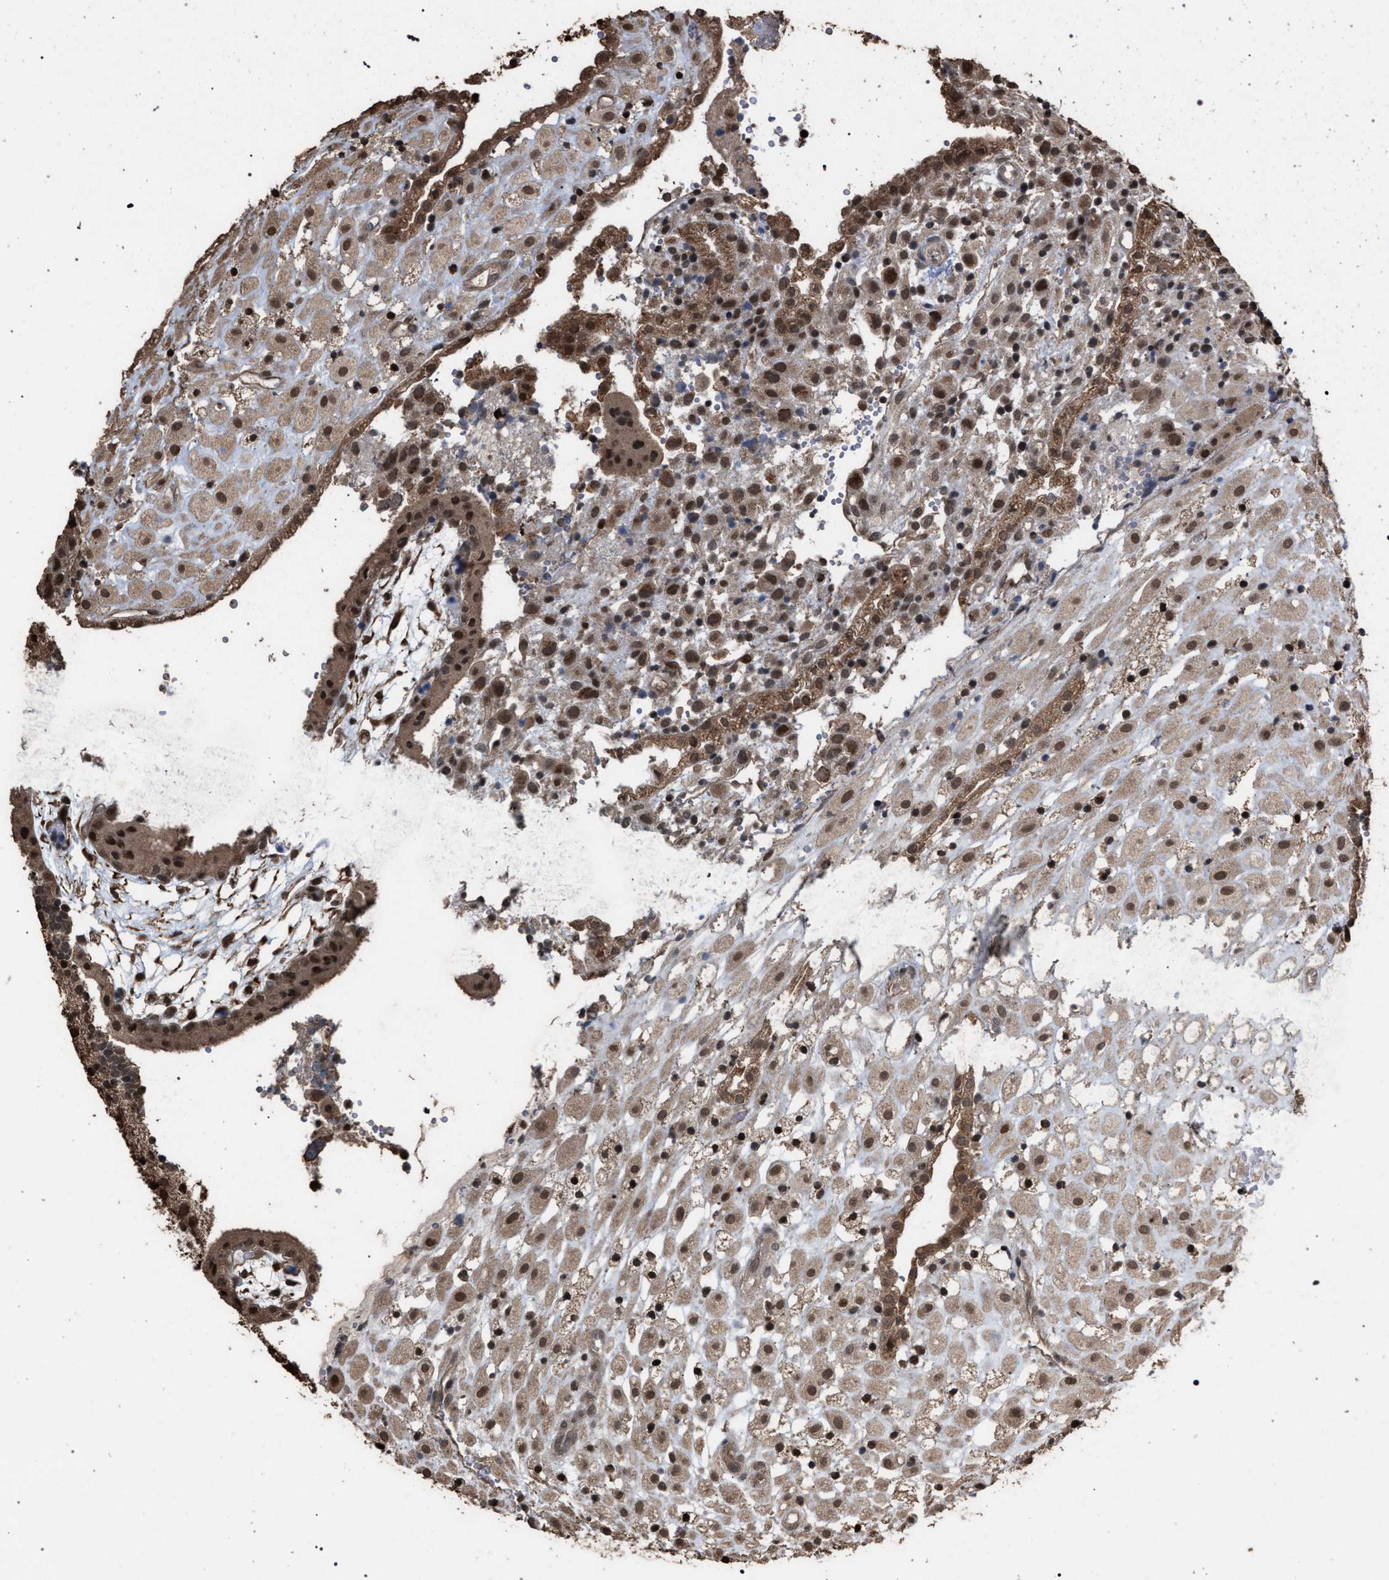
{"staining": {"intensity": "moderate", "quantity": ">75%", "location": "cytoplasmic/membranous,nuclear"}, "tissue": "placenta", "cell_type": "Decidual cells", "image_type": "normal", "snomed": [{"axis": "morphology", "description": "Normal tissue, NOS"}, {"axis": "topography", "description": "Placenta"}], "caption": "DAB (3,3'-diaminobenzidine) immunohistochemical staining of unremarkable human placenta shows moderate cytoplasmic/membranous,nuclear protein expression in about >75% of decidual cells.", "gene": "NAA35", "patient": {"sex": "female", "age": 18}}